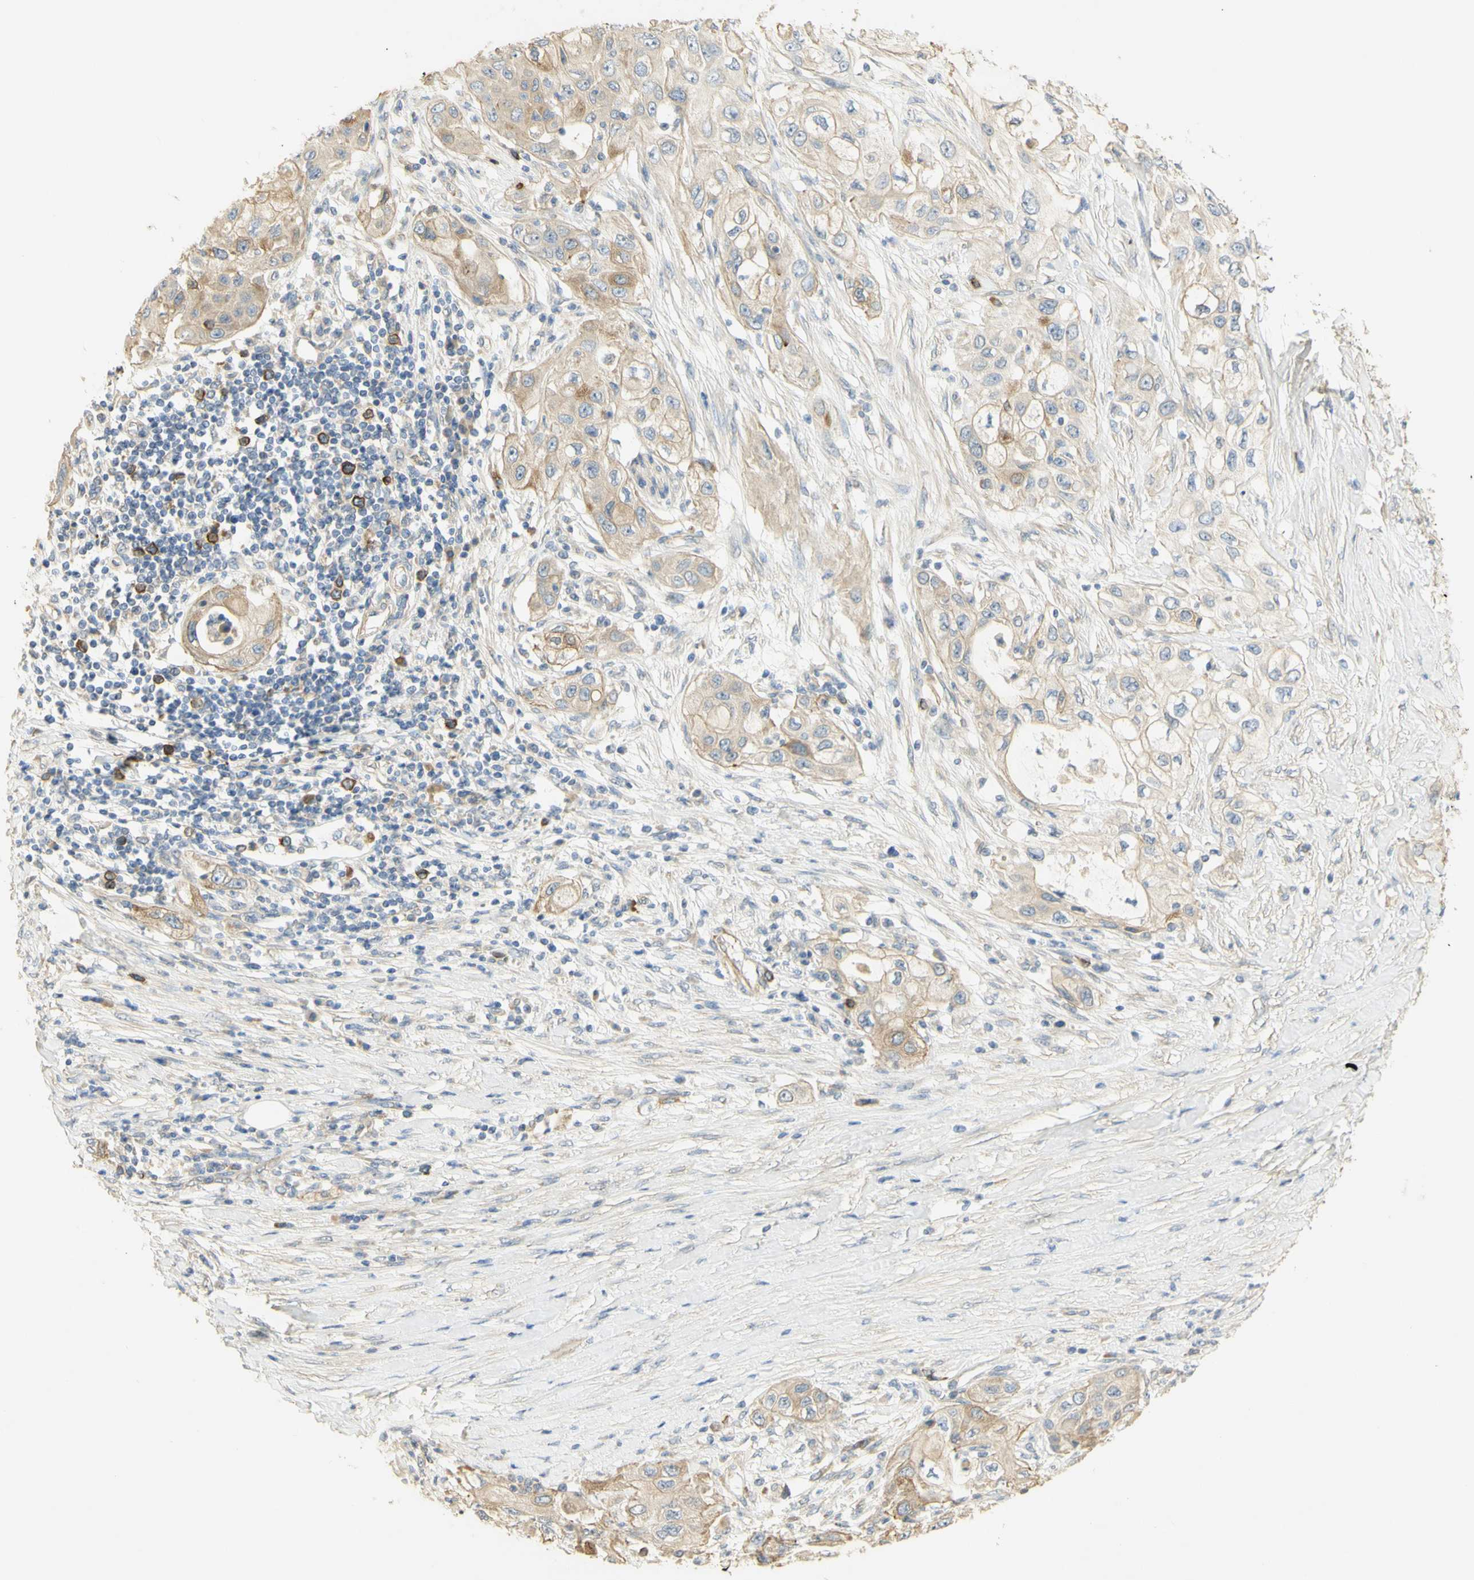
{"staining": {"intensity": "moderate", "quantity": ">75%", "location": "cytoplasmic/membranous"}, "tissue": "pancreatic cancer", "cell_type": "Tumor cells", "image_type": "cancer", "snomed": [{"axis": "morphology", "description": "Adenocarcinoma, NOS"}, {"axis": "topography", "description": "Pancreas"}], "caption": "A histopathology image of adenocarcinoma (pancreatic) stained for a protein displays moderate cytoplasmic/membranous brown staining in tumor cells. The staining is performed using DAB brown chromogen to label protein expression. The nuclei are counter-stained blue using hematoxylin.", "gene": "KIF11", "patient": {"sex": "female", "age": 70}}